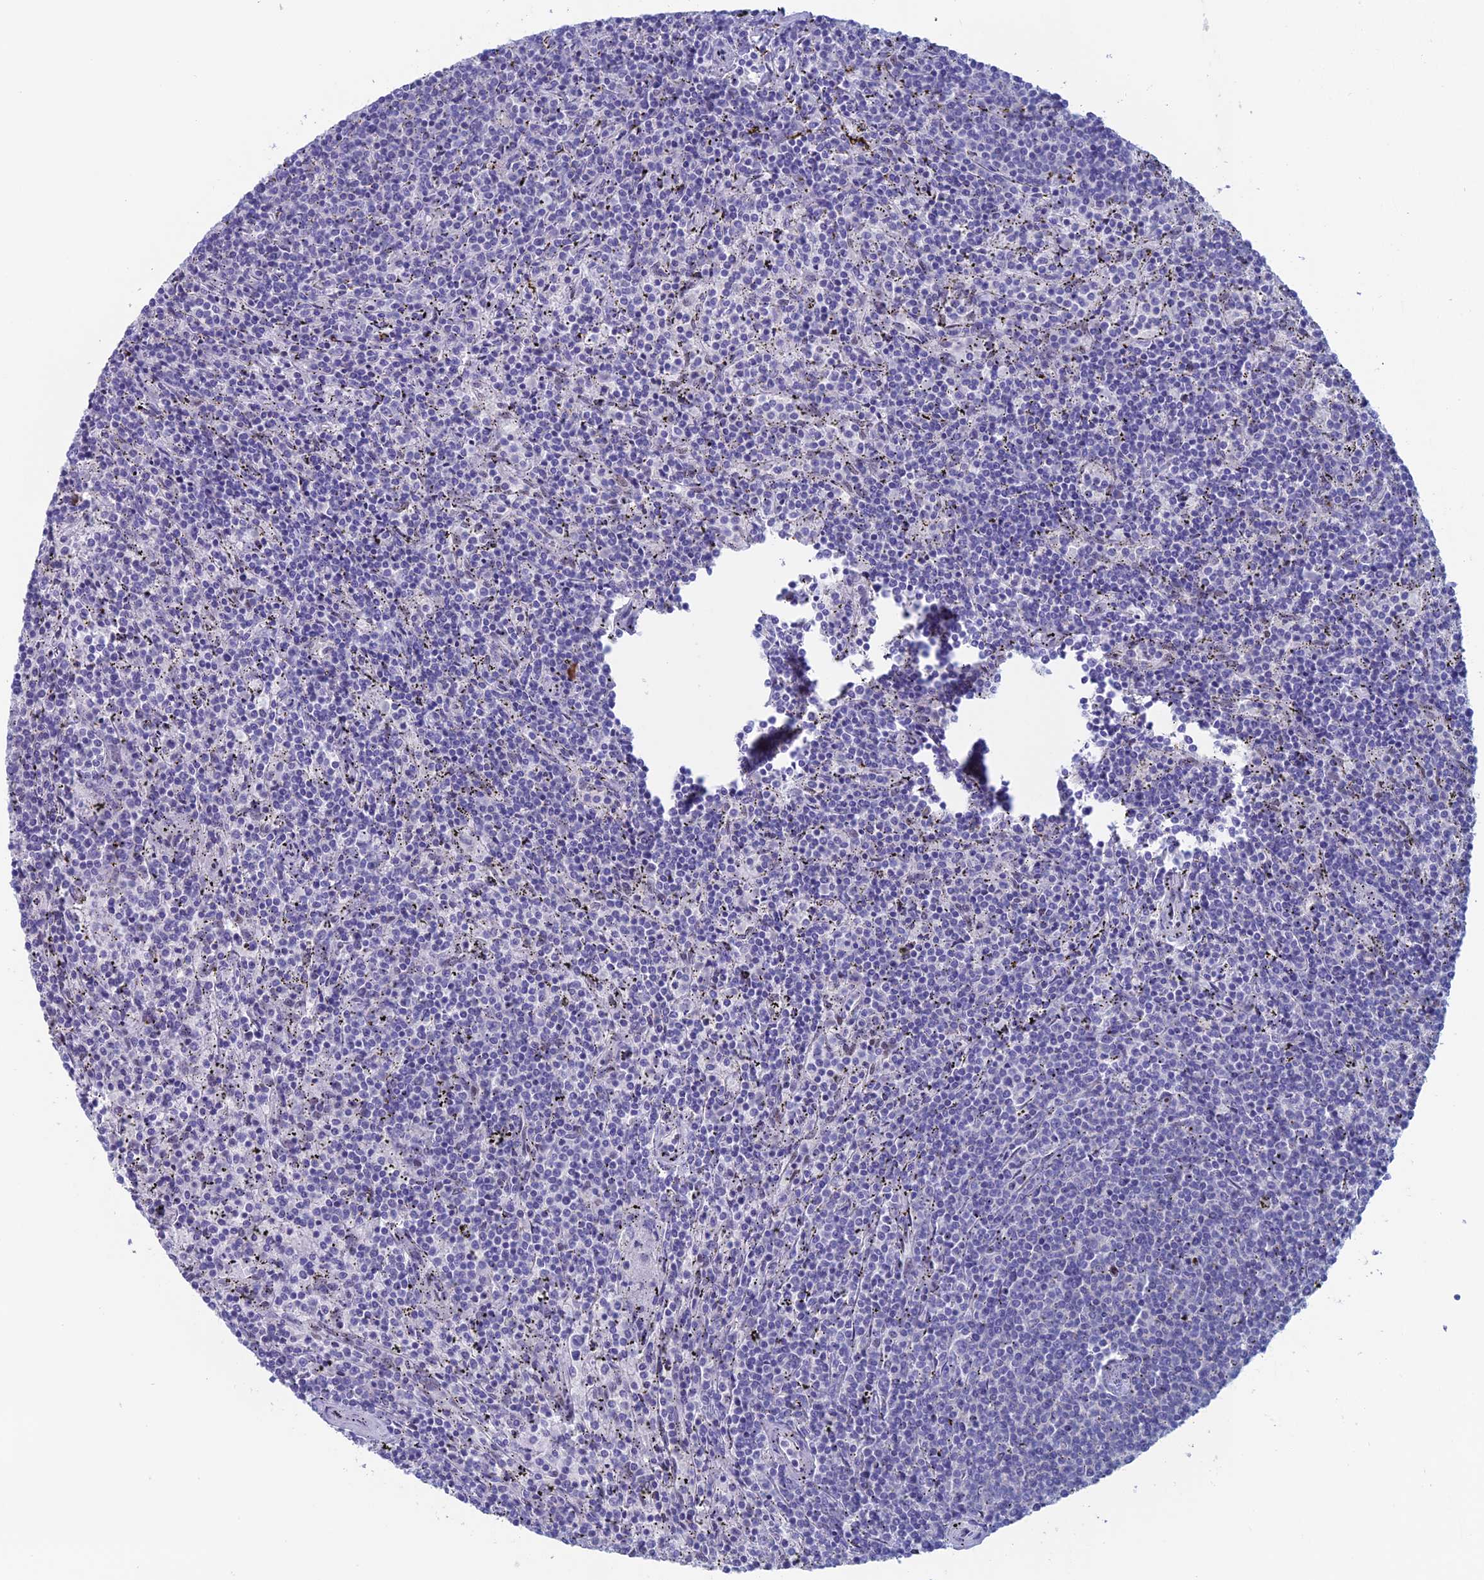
{"staining": {"intensity": "negative", "quantity": "none", "location": "none"}, "tissue": "lymphoma", "cell_type": "Tumor cells", "image_type": "cancer", "snomed": [{"axis": "morphology", "description": "Malignant lymphoma, non-Hodgkin's type, Low grade"}, {"axis": "topography", "description": "Spleen"}], "caption": "There is no significant positivity in tumor cells of low-grade malignant lymphoma, non-Hodgkin's type.", "gene": "NOL4L", "patient": {"sex": "female", "age": 50}}